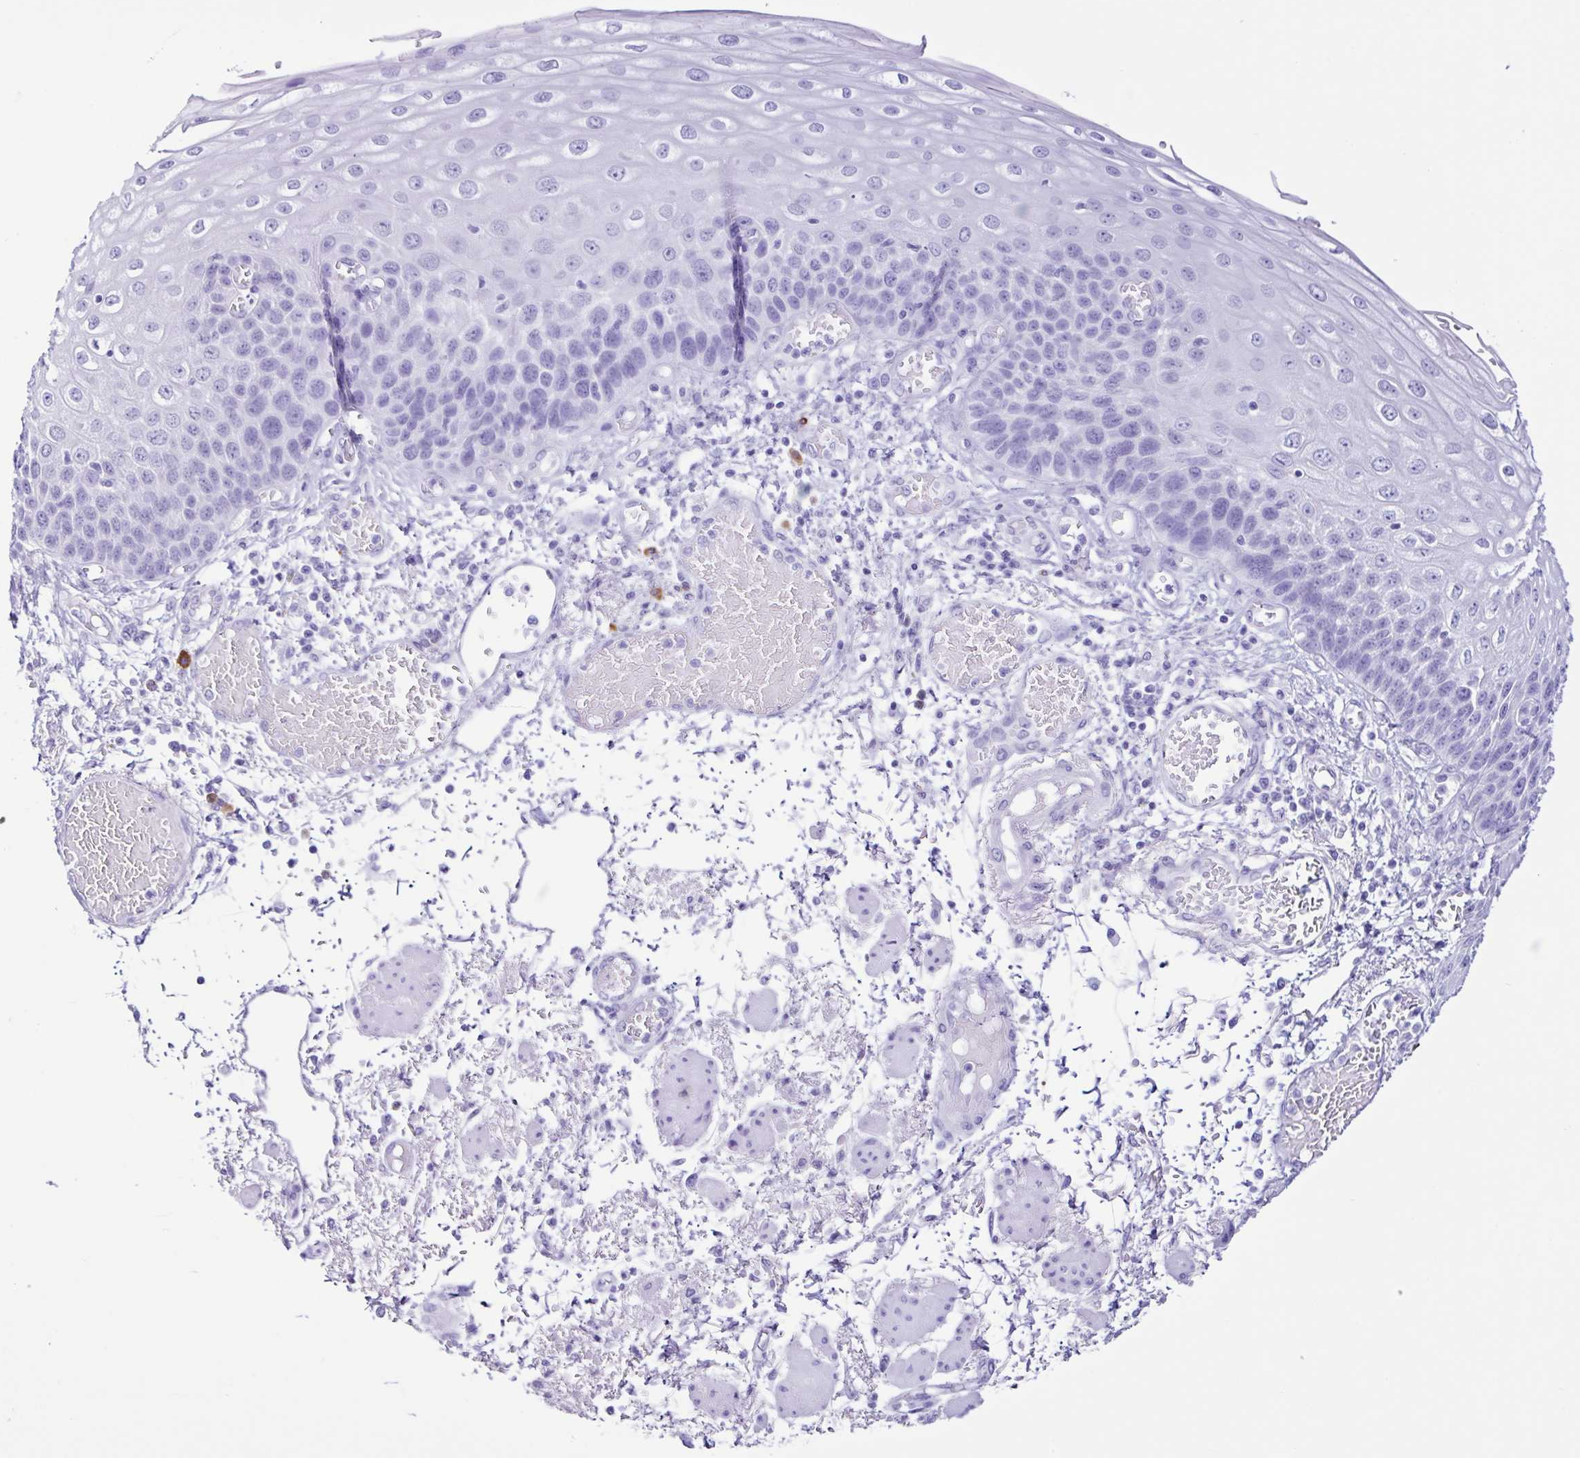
{"staining": {"intensity": "negative", "quantity": "none", "location": "none"}, "tissue": "esophagus", "cell_type": "Squamous epithelial cells", "image_type": "normal", "snomed": [{"axis": "morphology", "description": "Normal tissue, NOS"}, {"axis": "morphology", "description": "Adenocarcinoma, NOS"}, {"axis": "topography", "description": "Esophagus"}], "caption": "DAB immunohistochemical staining of unremarkable esophagus reveals no significant expression in squamous epithelial cells. (DAB immunohistochemistry, high magnification).", "gene": "PIGF", "patient": {"sex": "male", "age": 81}}